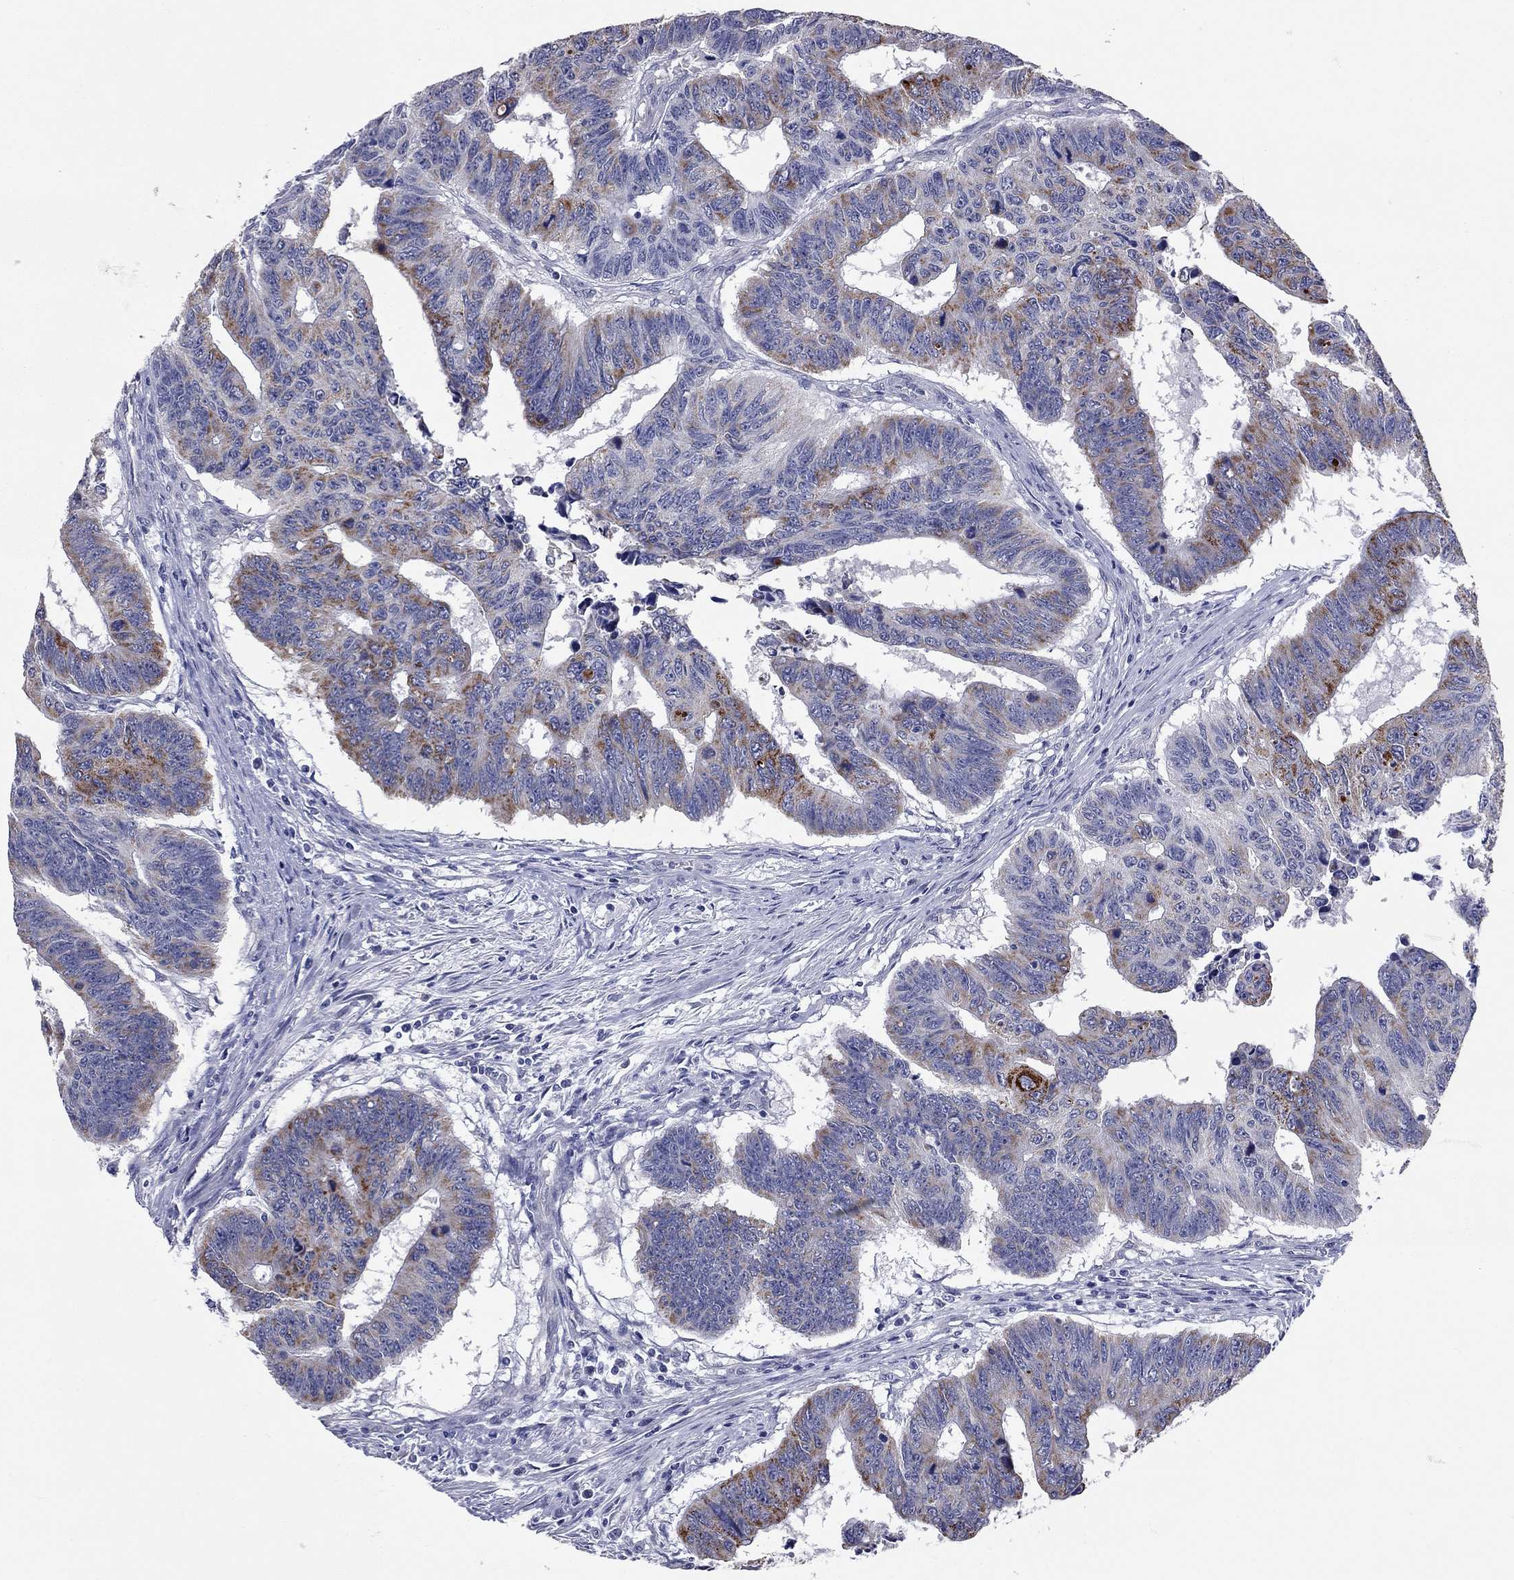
{"staining": {"intensity": "strong", "quantity": "25%-75%", "location": "cytoplasmic/membranous"}, "tissue": "colorectal cancer", "cell_type": "Tumor cells", "image_type": "cancer", "snomed": [{"axis": "morphology", "description": "Adenocarcinoma, NOS"}, {"axis": "topography", "description": "Rectum"}], "caption": "About 25%-75% of tumor cells in adenocarcinoma (colorectal) display strong cytoplasmic/membranous protein staining as visualized by brown immunohistochemical staining.", "gene": "SHOC2", "patient": {"sex": "female", "age": 85}}